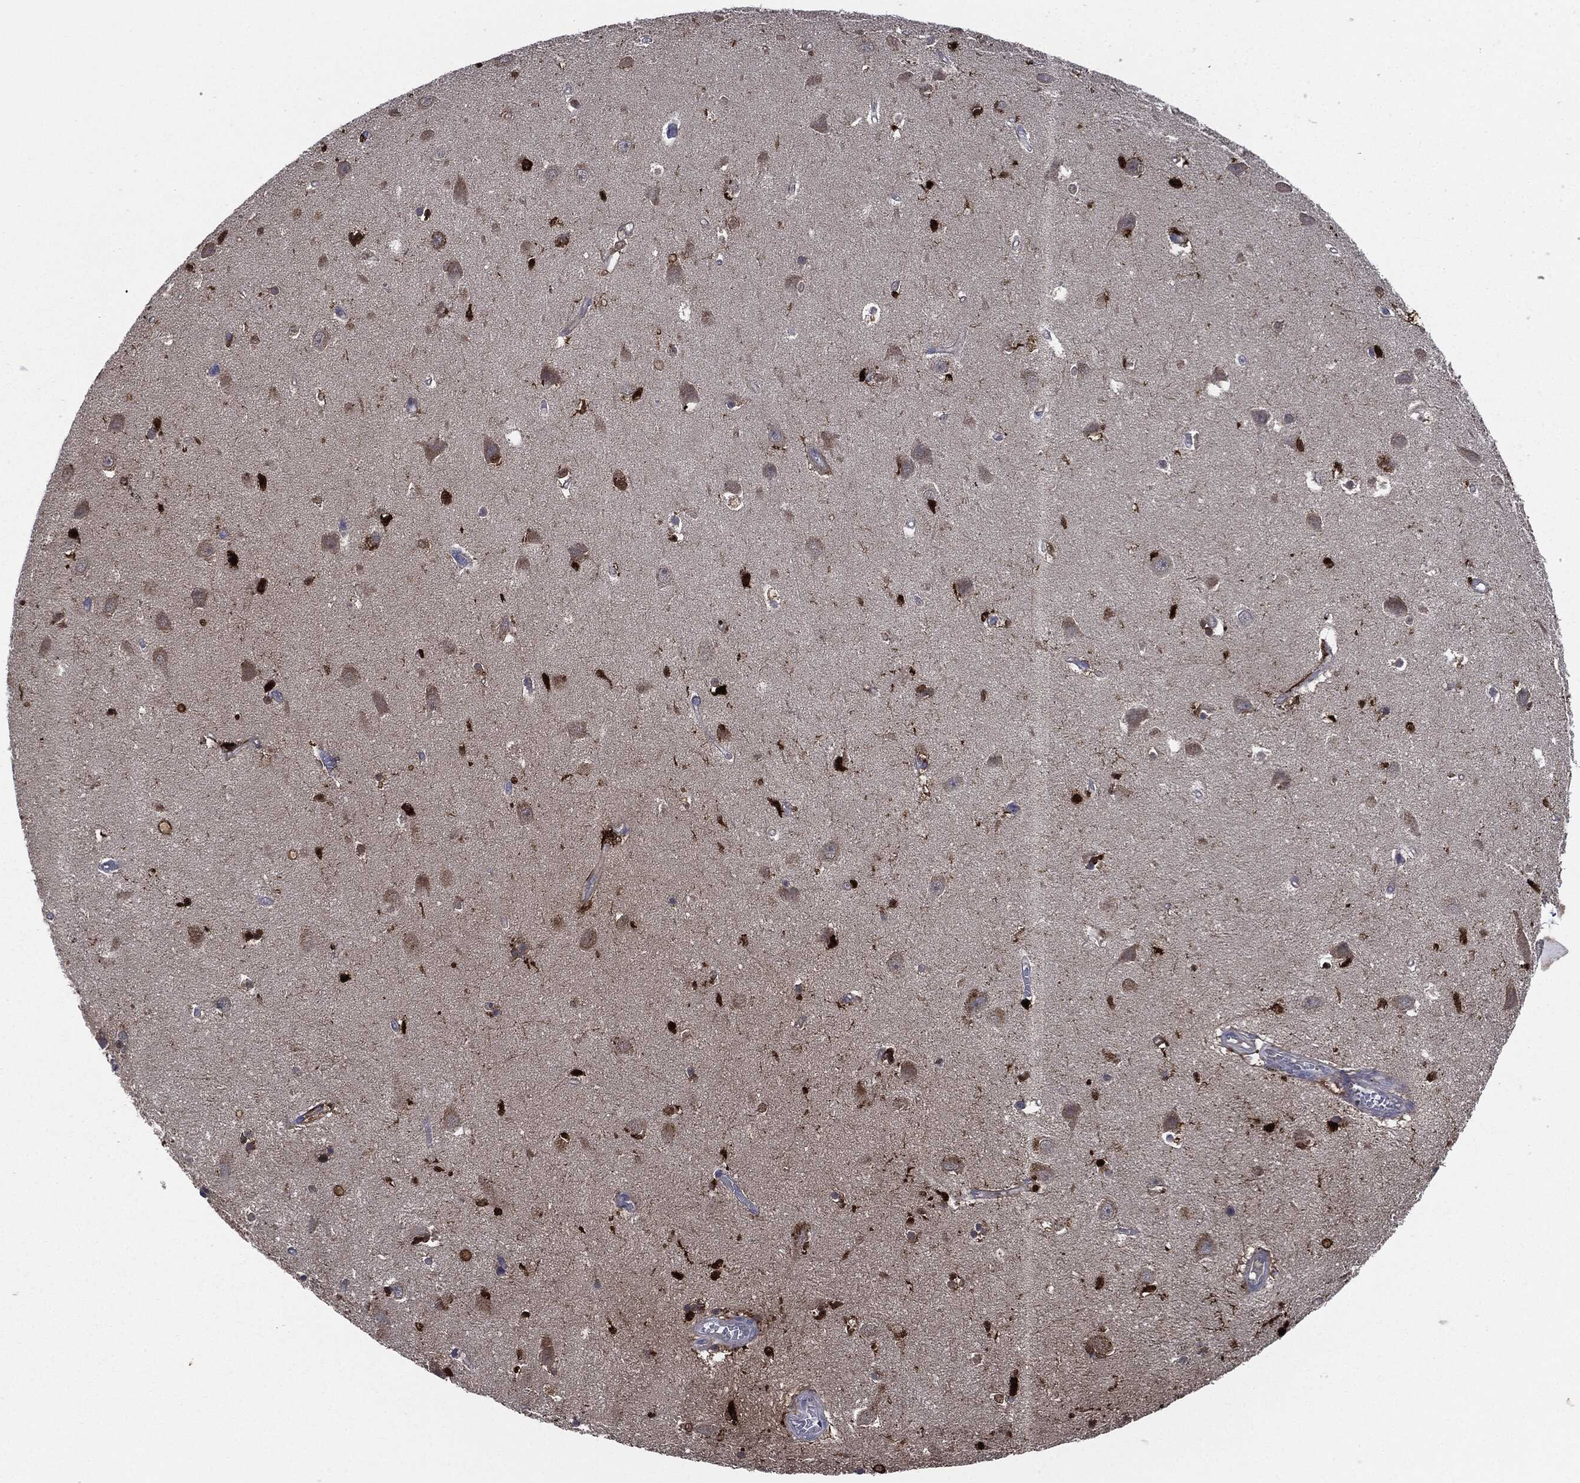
{"staining": {"intensity": "strong", "quantity": "25%-75%", "location": "cytoplasmic/membranous"}, "tissue": "hippocampus", "cell_type": "Glial cells", "image_type": "normal", "snomed": [{"axis": "morphology", "description": "Normal tissue, NOS"}, {"axis": "topography", "description": "Hippocampus"}], "caption": "Immunohistochemistry (IHC) staining of benign hippocampus, which demonstrates high levels of strong cytoplasmic/membranous staining in about 25%-75% of glial cells indicating strong cytoplasmic/membranous protein expression. The staining was performed using DAB (3,3'-diaminobenzidine) (brown) for protein detection and nuclei were counterstained in hematoxylin (blue).", "gene": "TMEM11", "patient": {"sex": "female", "age": 64}}